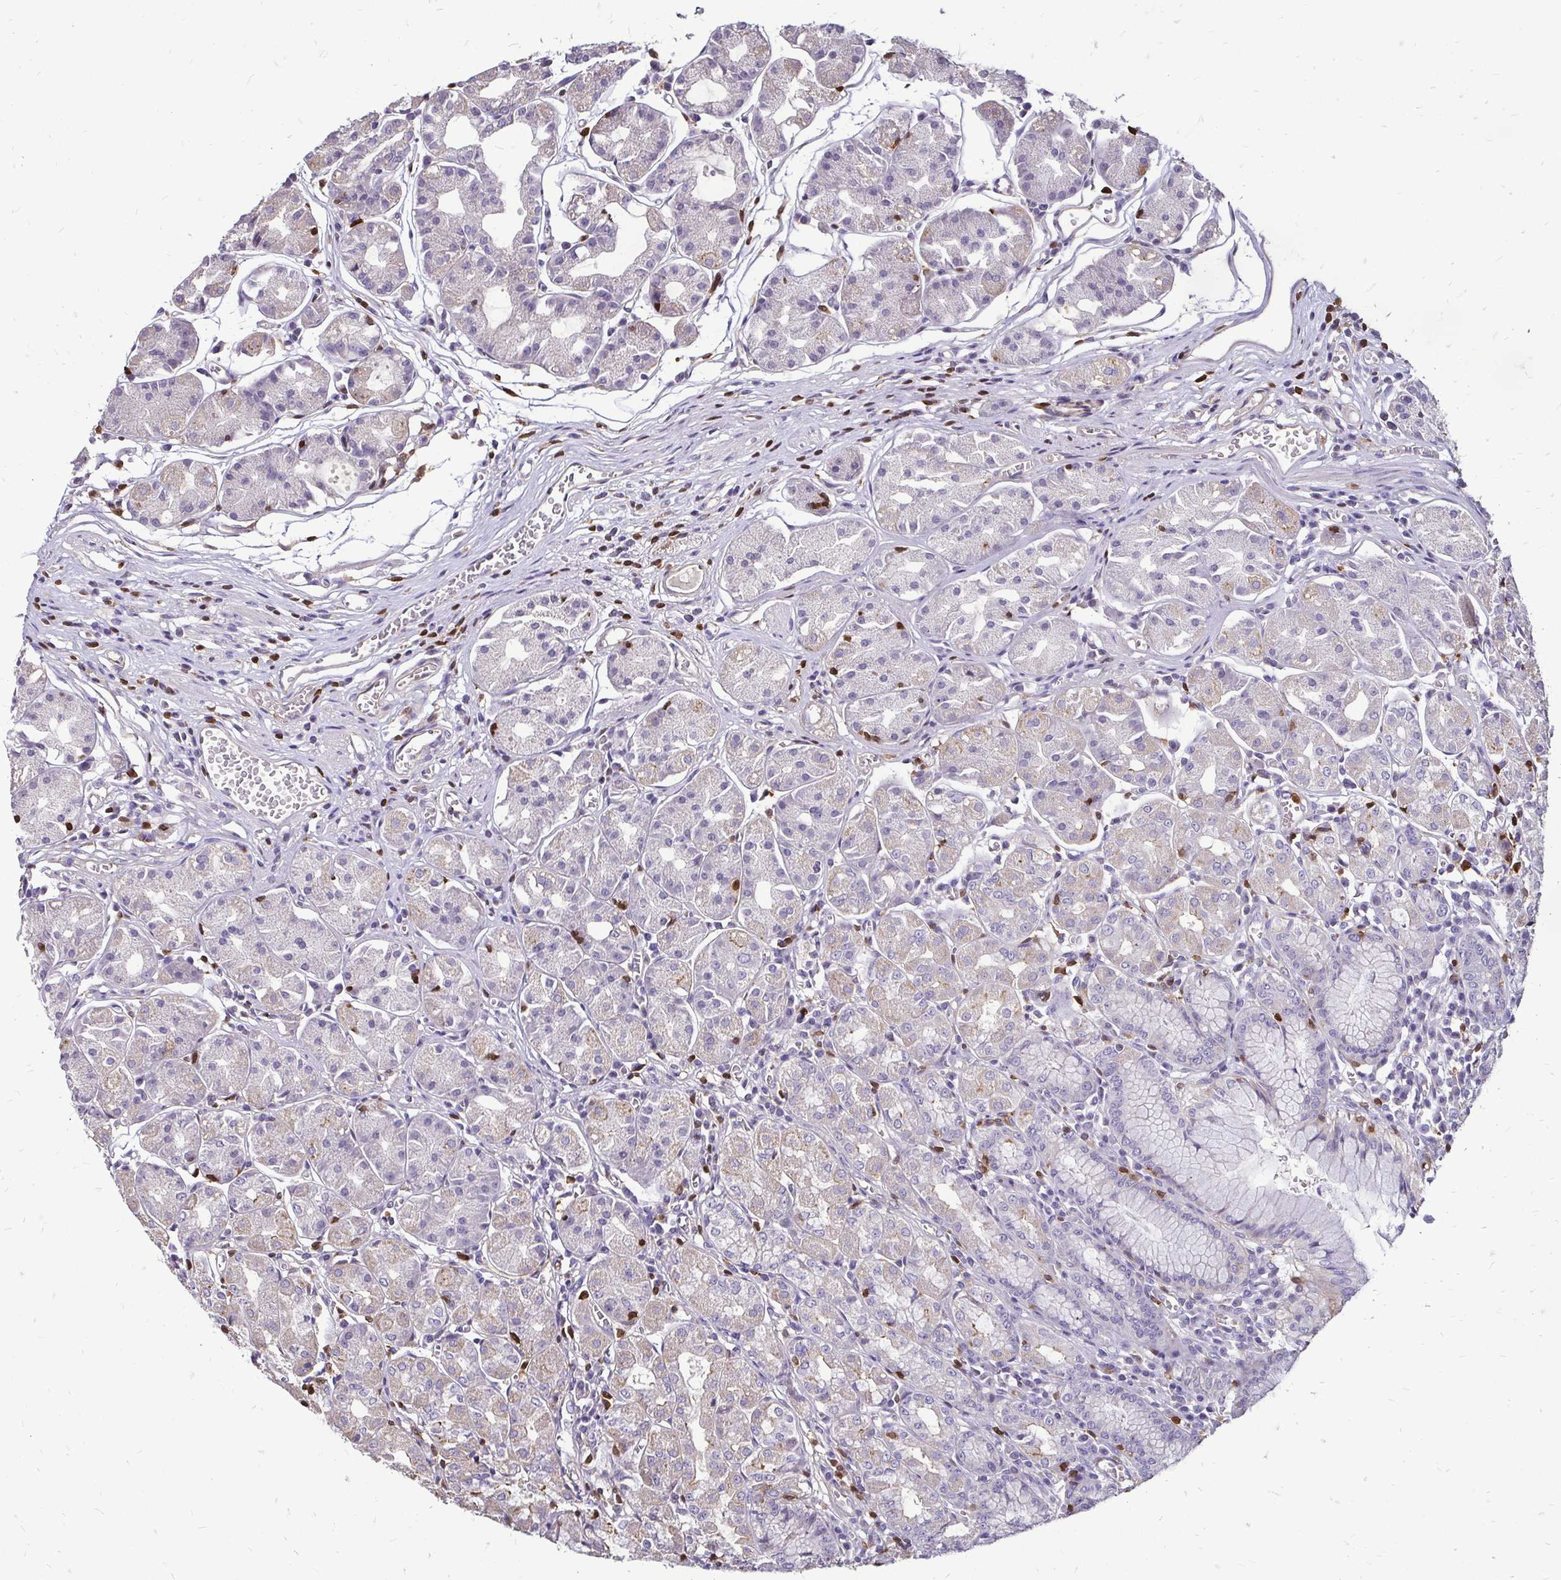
{"staining": {"intensity": "weak", "quantity": "25%-75%", "location": "cytoplasmic/membranous"}, "tissue": "stomach", "cell_type": "Glandular cells", "image_type": "normal", "snomed": [{"axis": "morphology", "description": "Normal tissue, NOS"}, {"axis": "topography", "description": "Stomach"}], "caption": "Weak cytoplasmic/membranous protein expression is identified in approximately 25%-75% of glandular cells in stomach.", "gene": "ZFP1", "patient": {"sex": "male", "age": 55}}